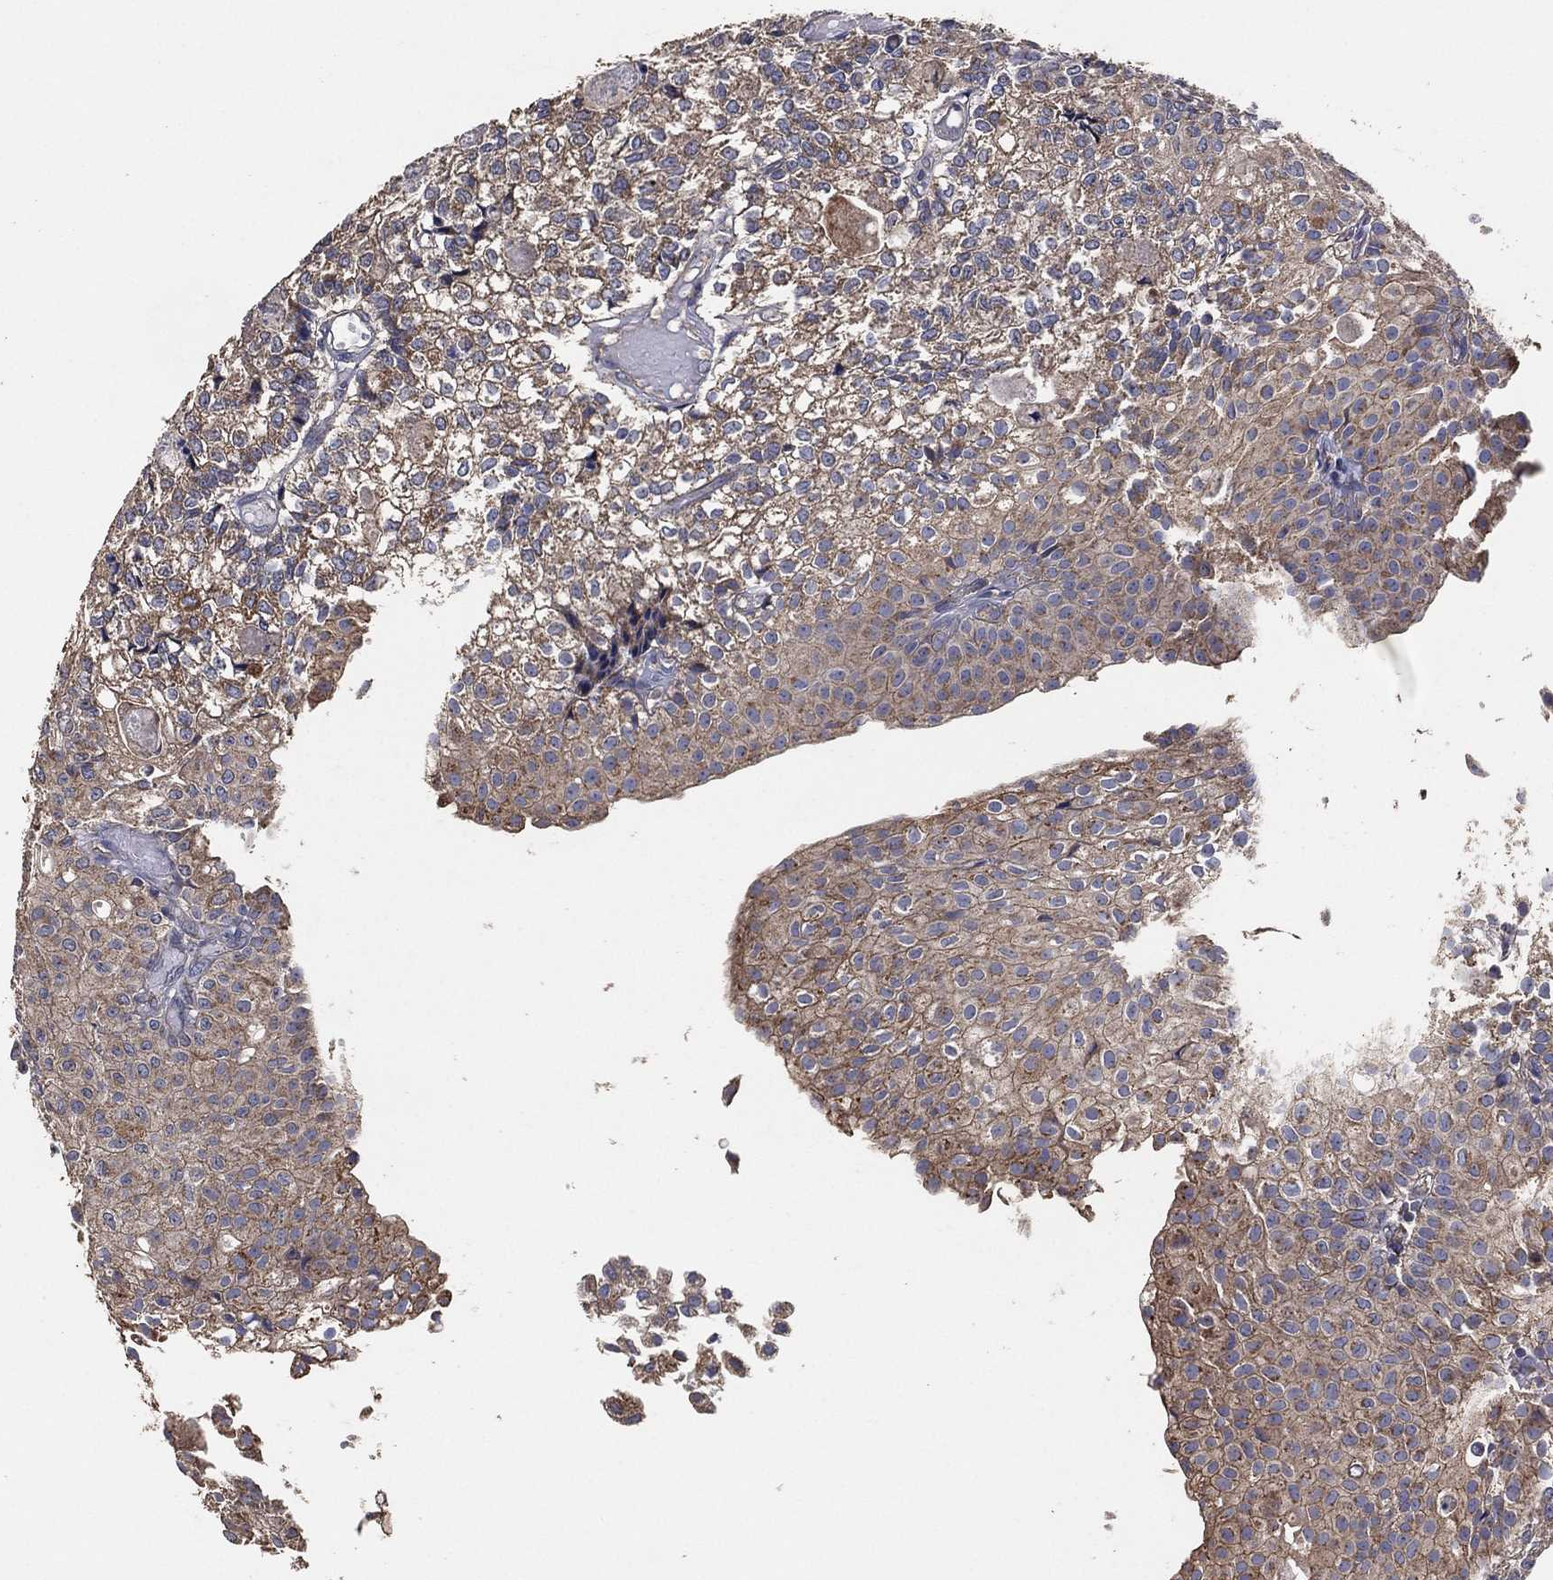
{"staining": {"intensity": "moderate", "quantity": "25%-75%", "location": "cytoplasmic/membranous"}, "tissue": "urothelial cancer", "cell_type": "Tumor cells", "image_type": "cancer", "snomed": [{"axis": "morphology", "description": "Urothelial carcinoma, Low grade"}, {"axis": "topography", "description": "Urinary bladder"}], "caption": "Immunohistochemical staining of human urothelial cancer reveals medium levels of moderate cytoplasmic/membranous protein positivity in about 25%-75% of tumor cells. The protein of interest is stained brown, and the nuclei are stained in blue (DAB IHC with brightfield microscopy, high magnification).", "gene": "LIMD1", "patient": {"sex": "male", "age": 89}}